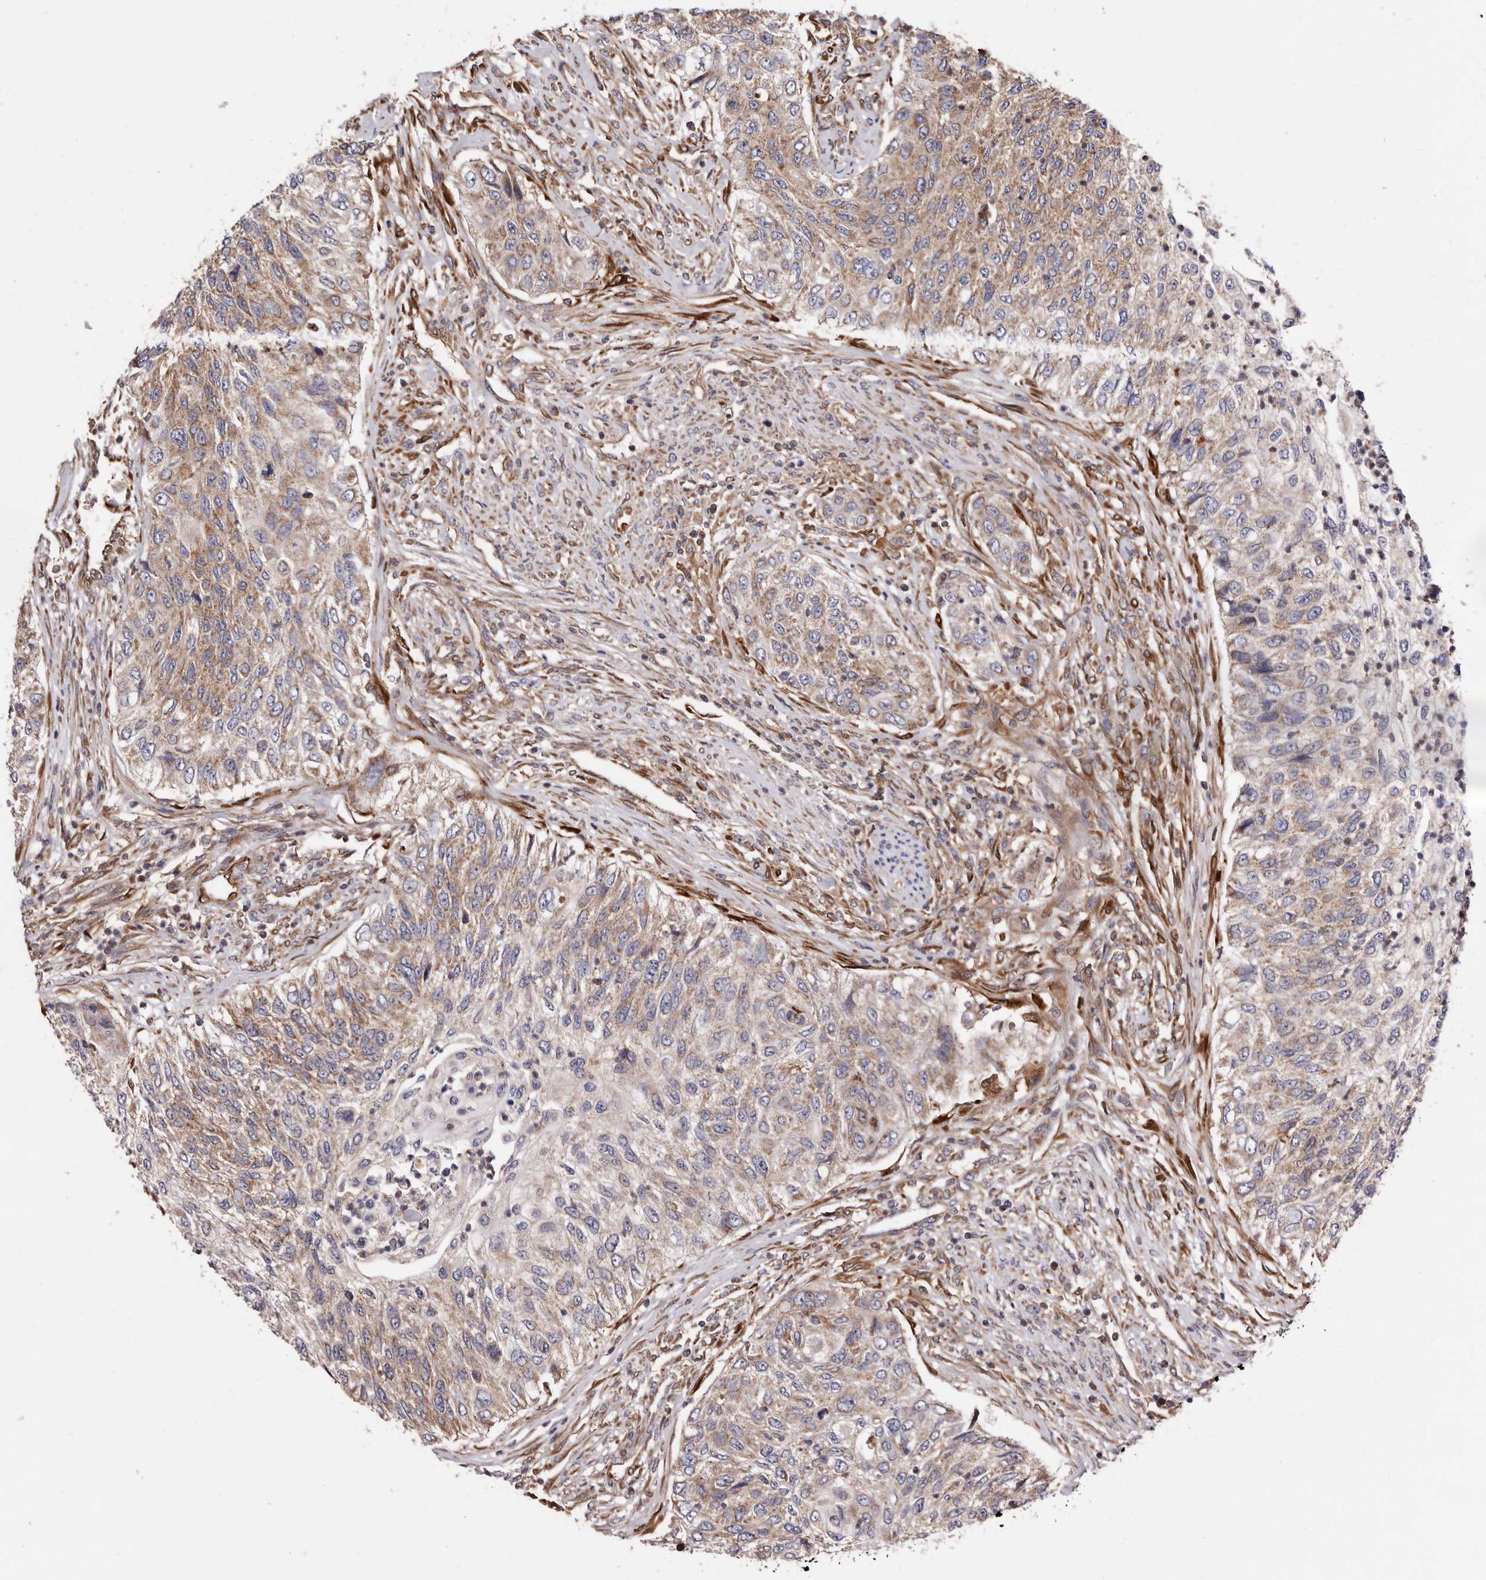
{"staining": {"intensity": "weak", "quantity": ">75%", "location": "cytoplasmic/membranous"}, "tissue": "urothelial cancer", "cell_type": "Tumor cells", "image_type": "cancer", "snomed": [{"axis": "morphology", "description": "Urothelial carcinoma, High grade"}, {"axis": "topography", "description": "Urinary bladder"}], "caption": "Urothelial cancer stained for a protein (brown) demonstrates weak cytoplasmic/membranous positive expression in about >75% of tumor cells.", "gene": "COQ8B", "patient": {"sex": "female", "age": 60}}